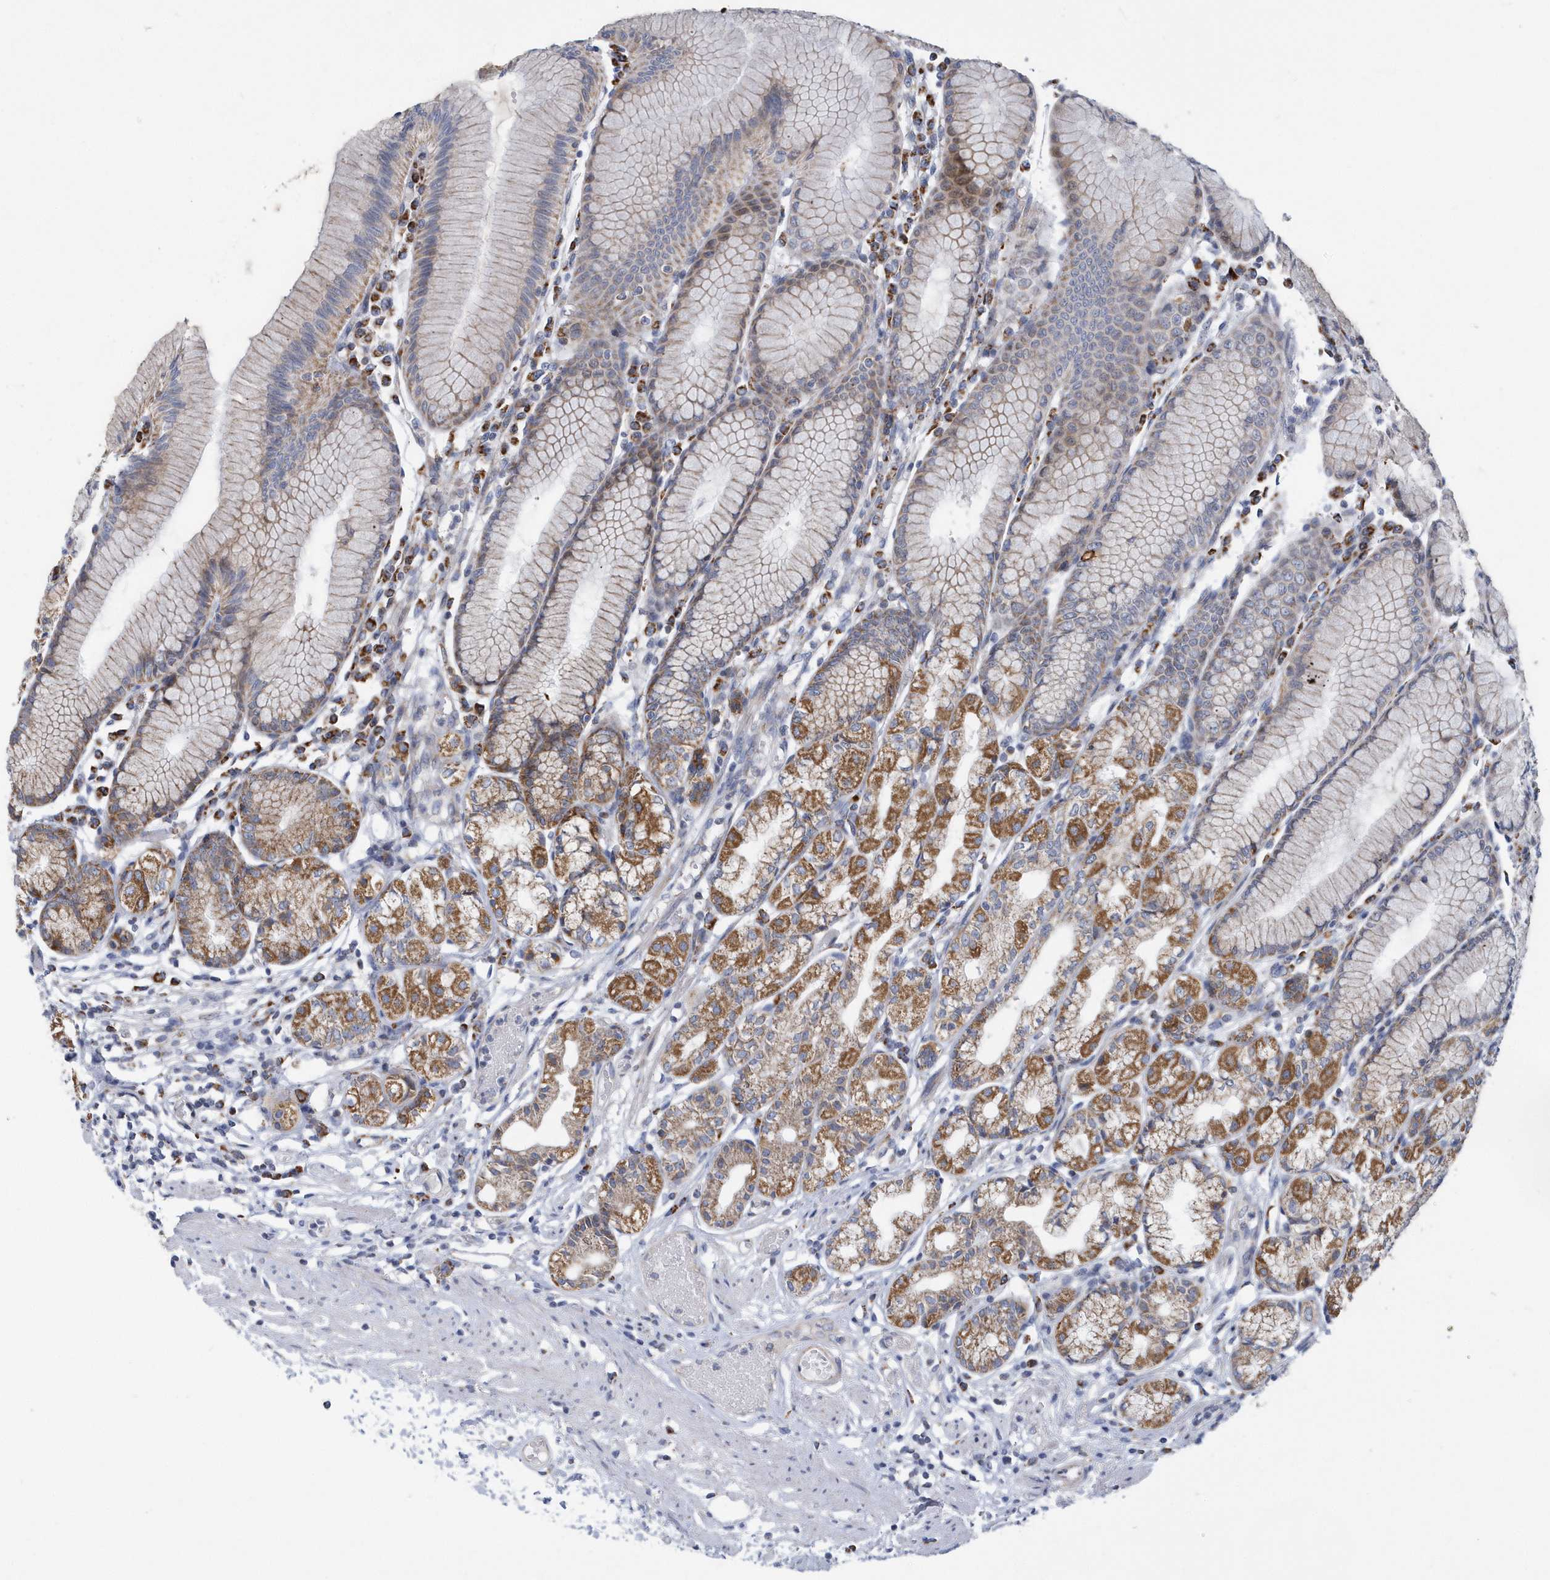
{"staining": {"intensity": "moderate", "quantity": "25%-75%", "location": "cytoplasmic/membranous"}, "tissue": "stomach", "cell_type": "Glandular cells", "image_type": "normal", "snomed": [{"axis": "morphology", "description": "Normal tissue, NOS"}, {"axis": "topography", "description": "Stomach"}], "caption": "Glandular cells exhibit moderate cytoplasmic/membranous positivity in approximately 25%-75% of cells in benign stomach. The staining is performed using DAB (3,3'-diaminobenzidine) brown chromogen to label protein expression. The nuclei are counter-stained blue using hematoxylin.", "gene": "VWA5B2", "patient": {"sex": "female", "age": 57}}